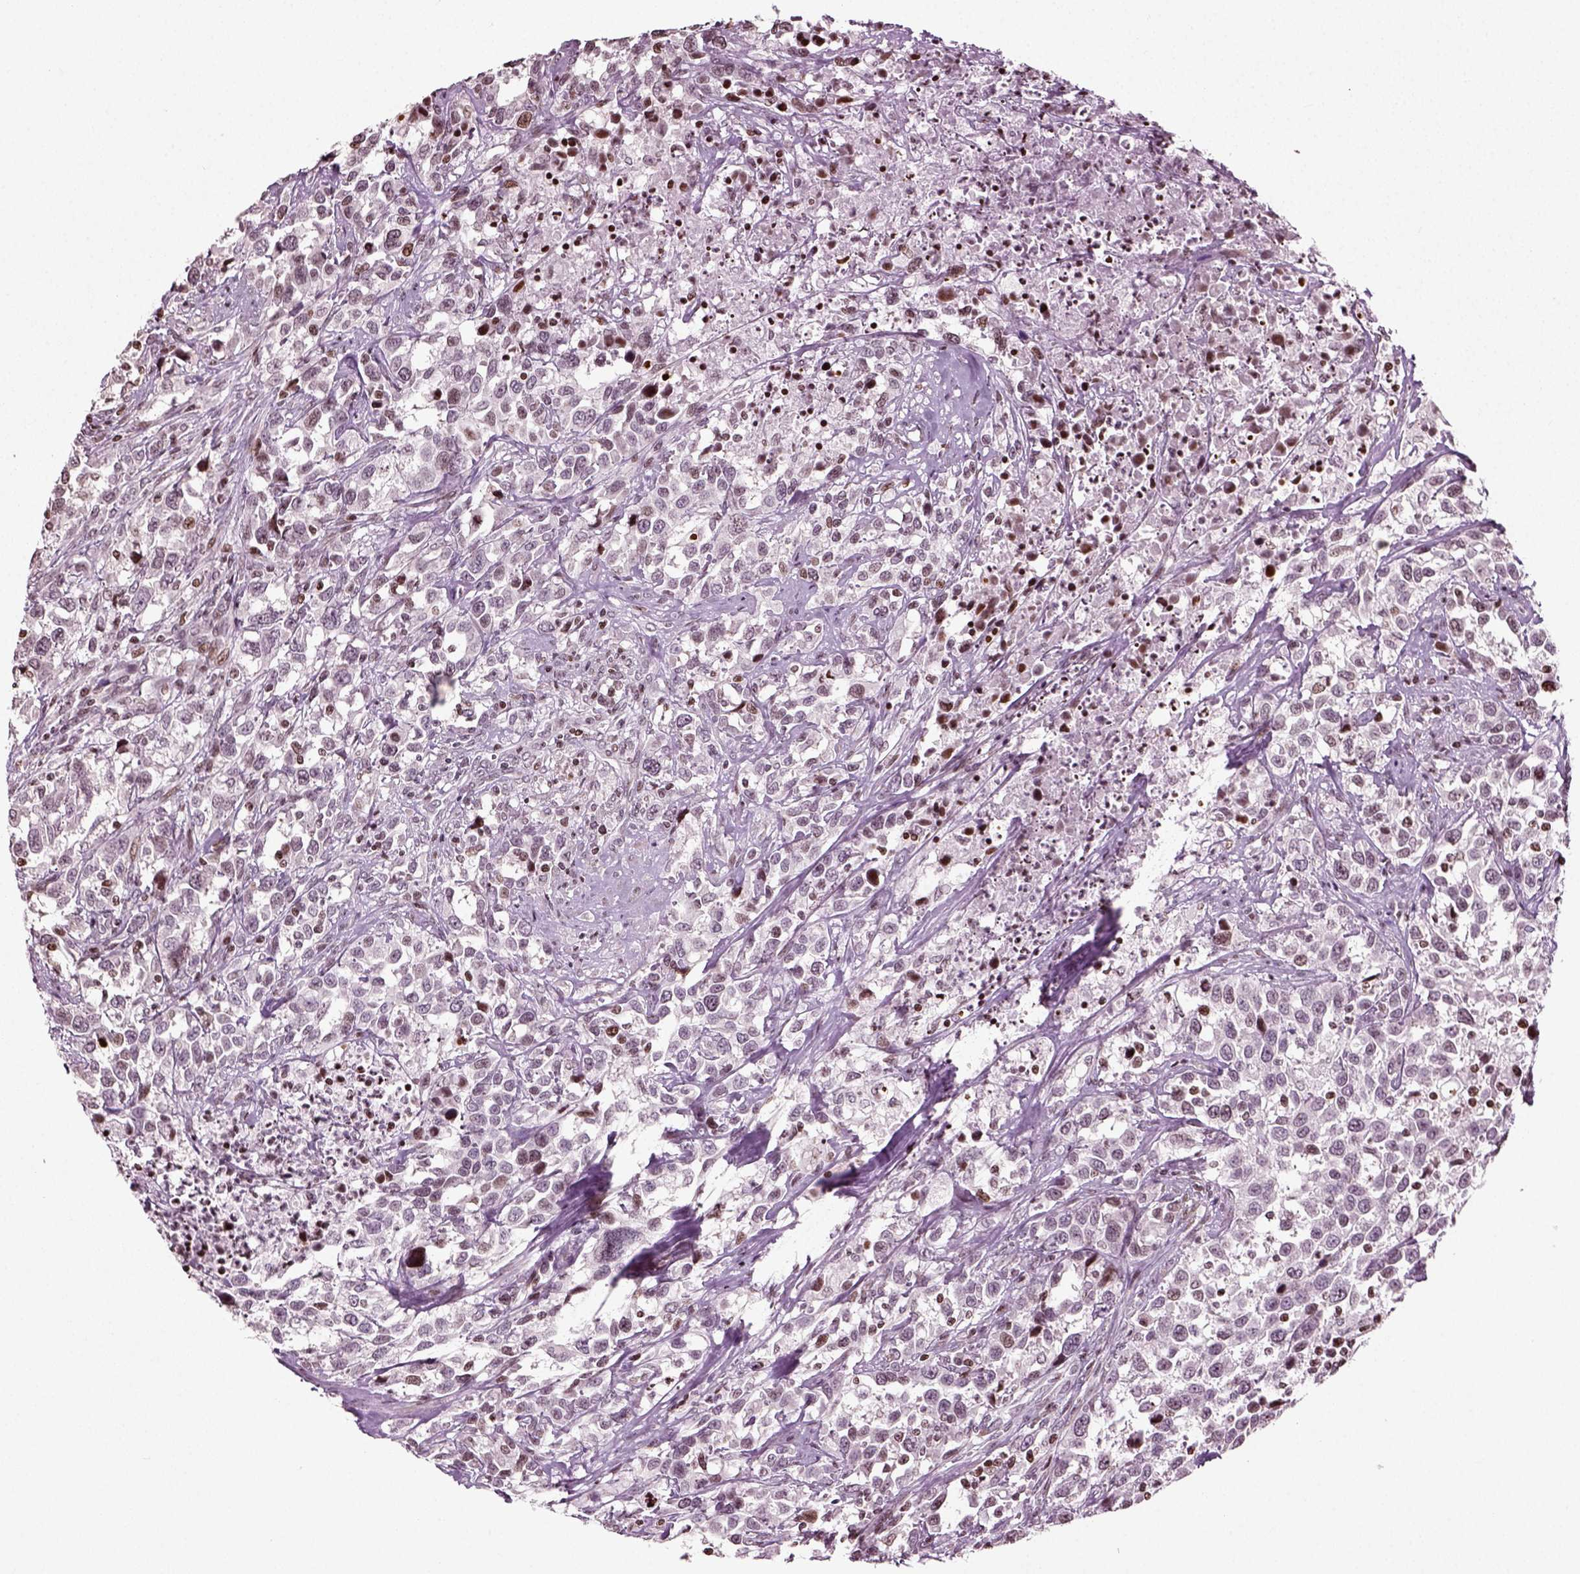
{"staining": {"intensity": "moderate", "quantity": "<25%", "location": "nuclear"}, "tissue": "urothelial cancer", "cell_type": "Tumor cells", "image_type": "cancer", "snomed": [{"axis": "morphology", "description": "Urothelial carcinoma, NOS"}, {"axis": "morphology", "description": "Urothelial carcinoma, High grade"}, {"axis": "topography", "description": "Urinary bladder"}], "caption": "Immunohistochemistry (IHC) micrograph of urothelial carcinoma (high-grade) stained for a protein (brown), which exhibits low levels of moderate nuclear expression in about <25% of tumor cells.", "gene": "HEYL", "patient": {"sex": "female", "age": 64}}